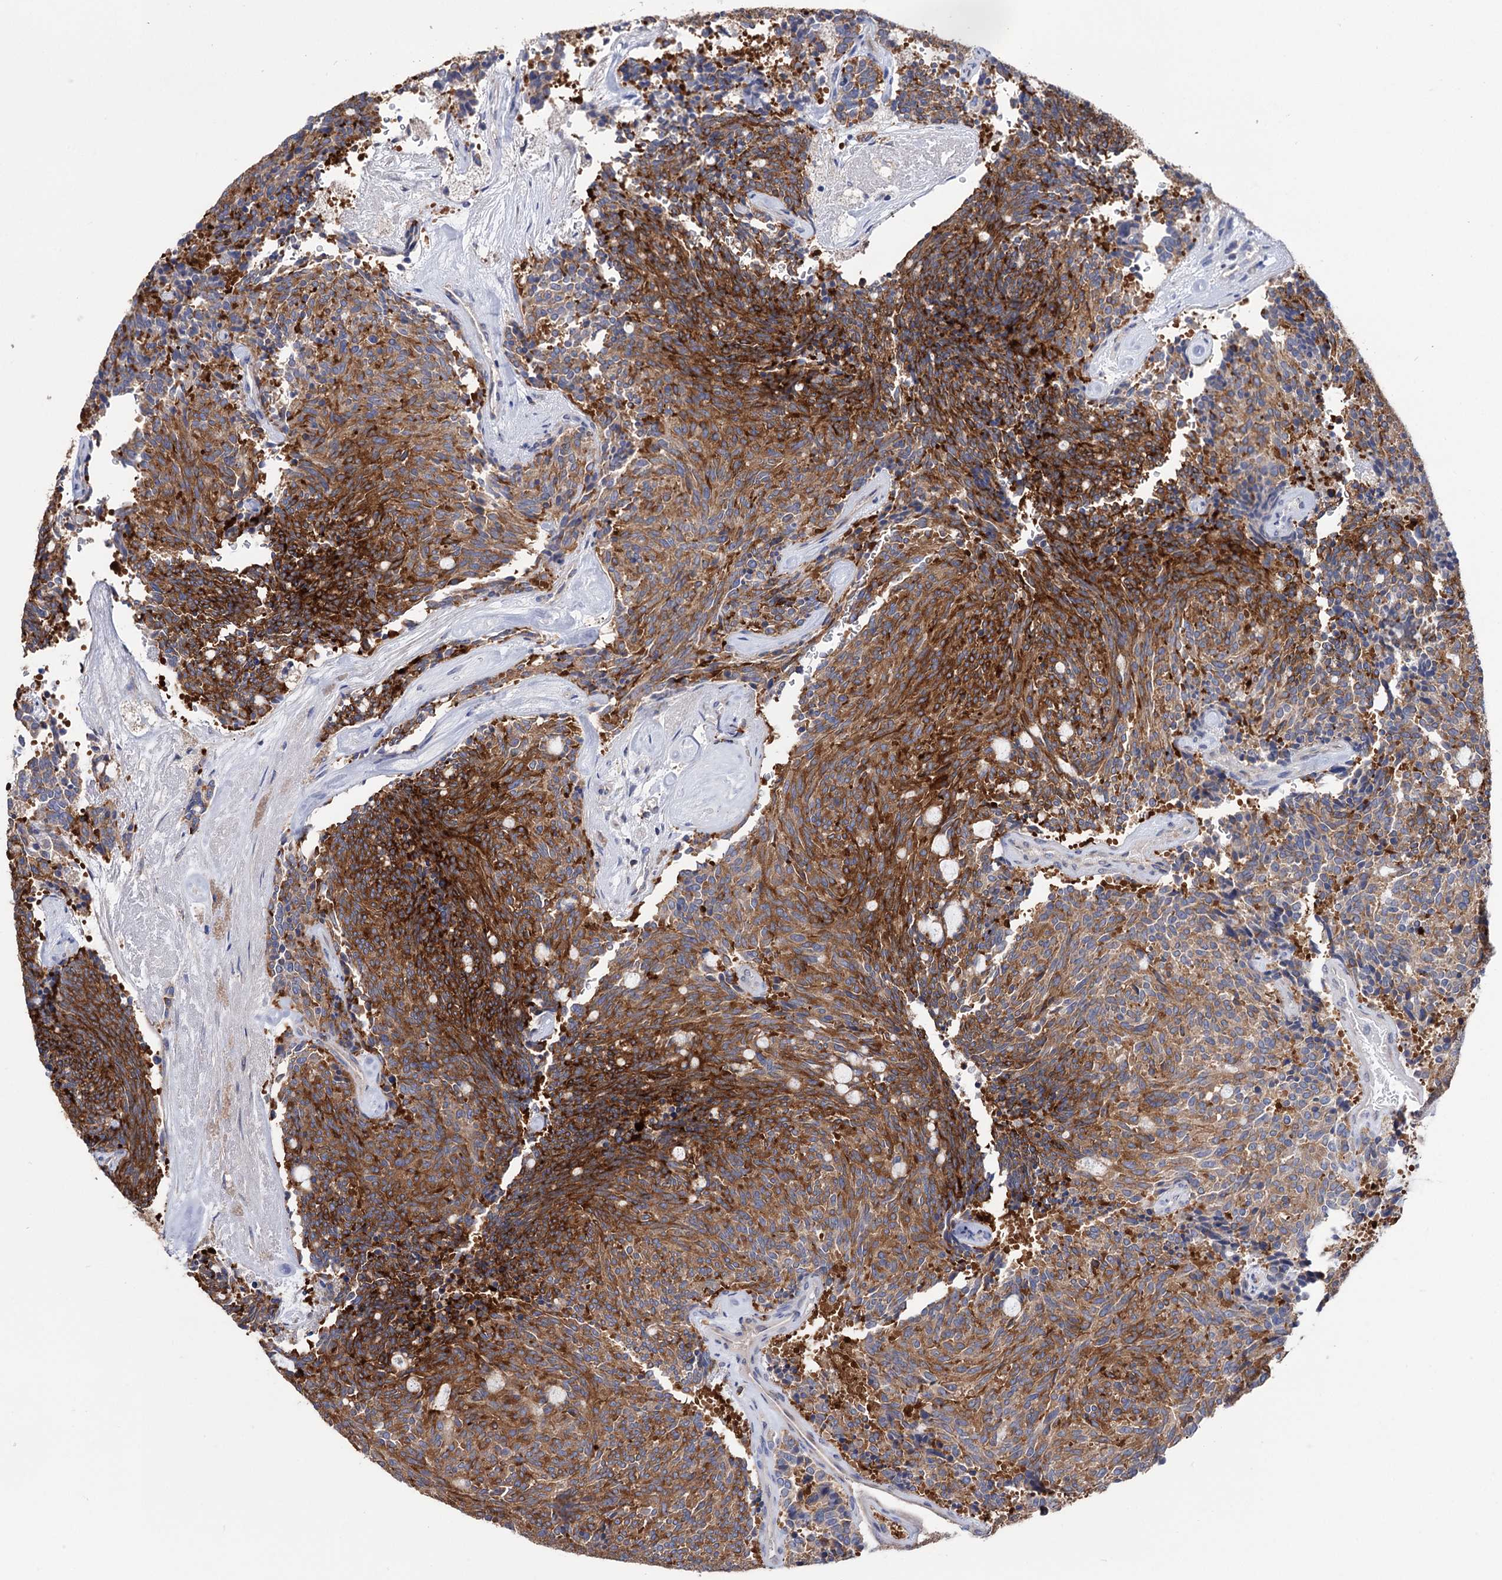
{"staining": {"intensity": "strong", "quantity": ">75%", "location": "cytoplasmic/membranous"}, "tissue": "carcinoid", "cell_type": "Tumor cells", "image_type": "cancer", "snomed": [{"axis": "morphology", "description": "Carcinoid, malignant, NOS"}, {"axis": "topography", "description": "Pancreas"}], "caption": "Immunohistochemistry (IHC) (DAB (3,3'-diaminobenzidine)) staining of malignant carcinoid shows strong cytoplasmic/membranous protein staining in about >75% of tumor cells. Using DAB (brown) and hematoxylin (blue) stains, captured at high magnification using brightfield microscopy.", "gene": "BBS4", "patient": {"sex": "female", "age": 54}}